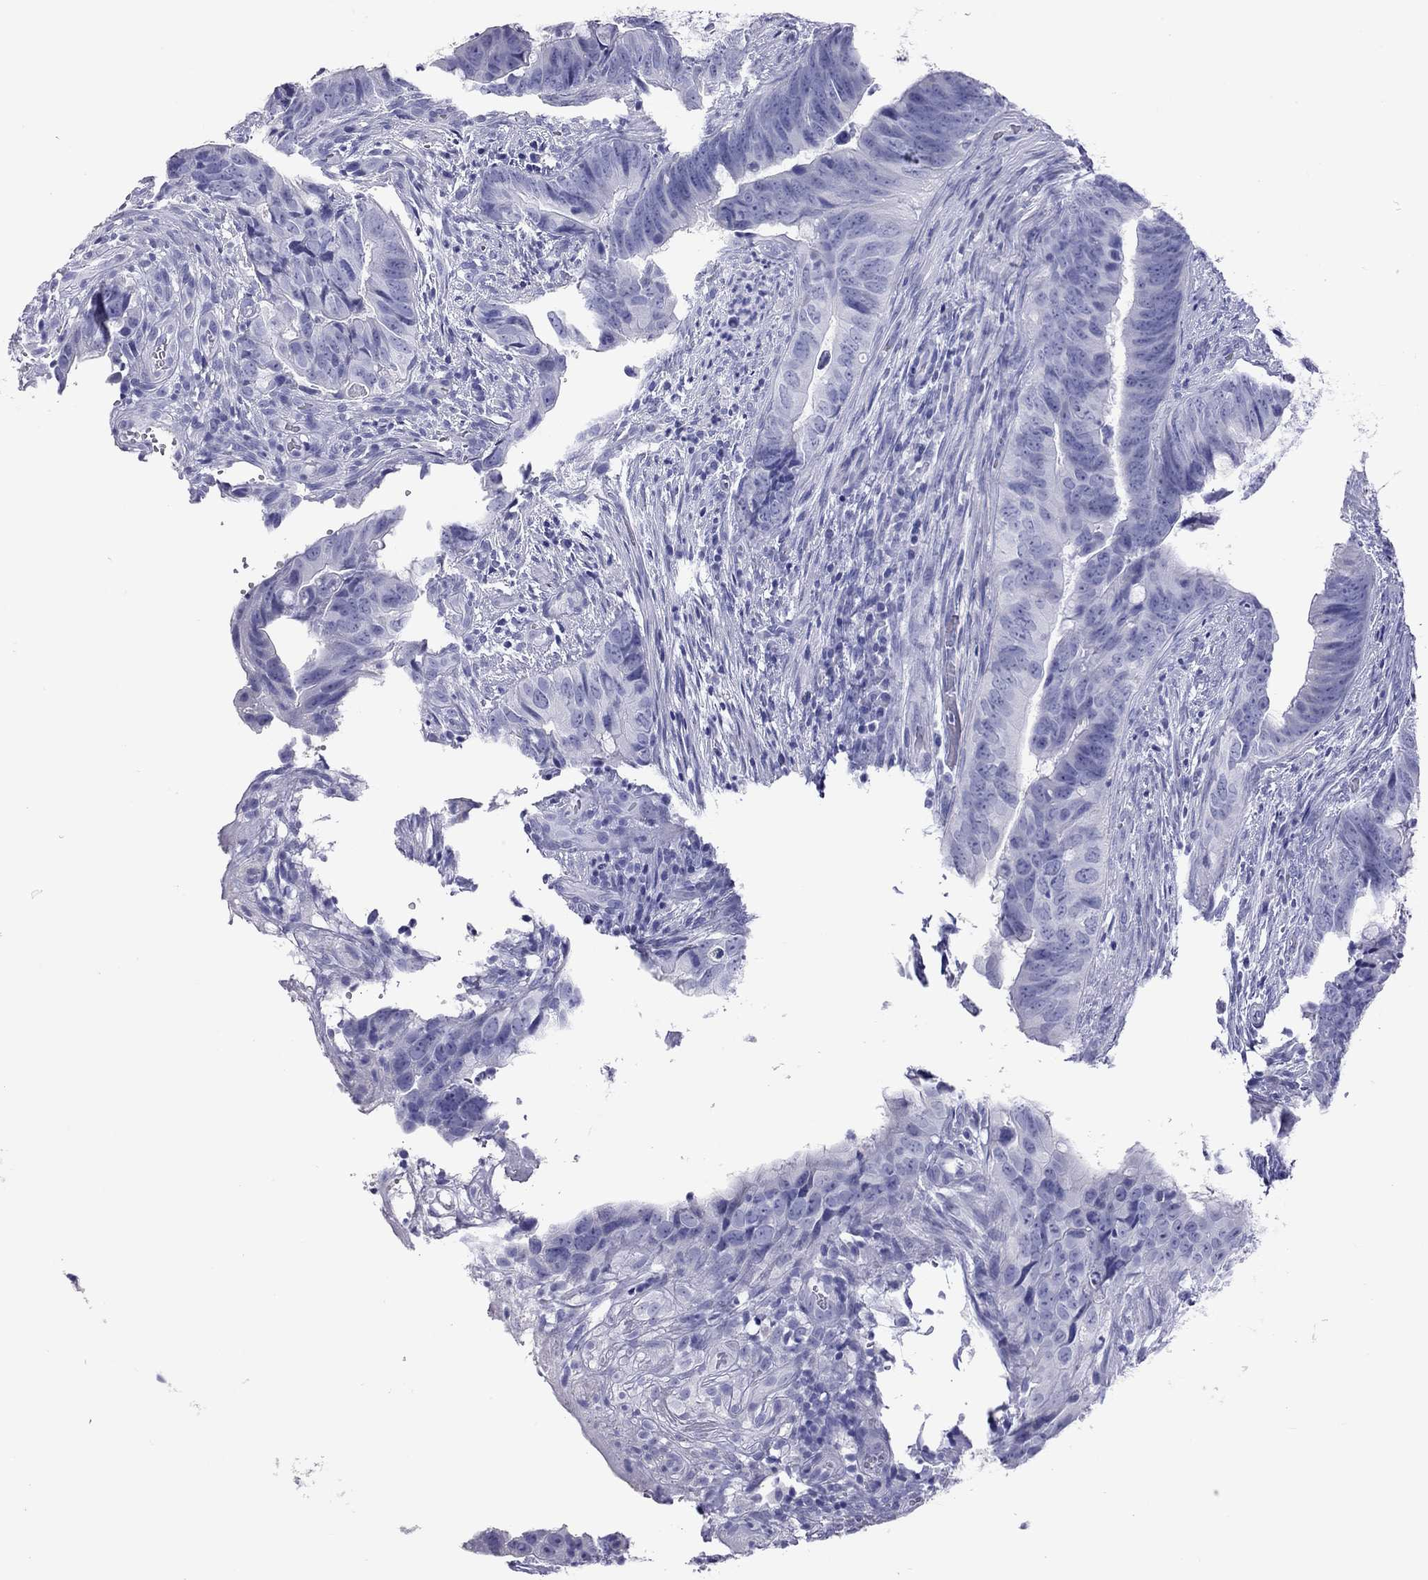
{"staining": {"intensity": "negative", "quantity": "none", "location": "none"}, "tissue": "colorectal cancer", "cell_type": "Tumor cells", "image_type": "cancer", "snomed": [{"axis": "morphology", "description": "Adenocarcinoma, NOS"}, {"axis": "topography", "description": "Colon"}], "caption": "Tumor cells show no significant protein positivity in colorectal cancer.", "gene": "STAG3", "patient": {"sex": "female", "age": 82}}